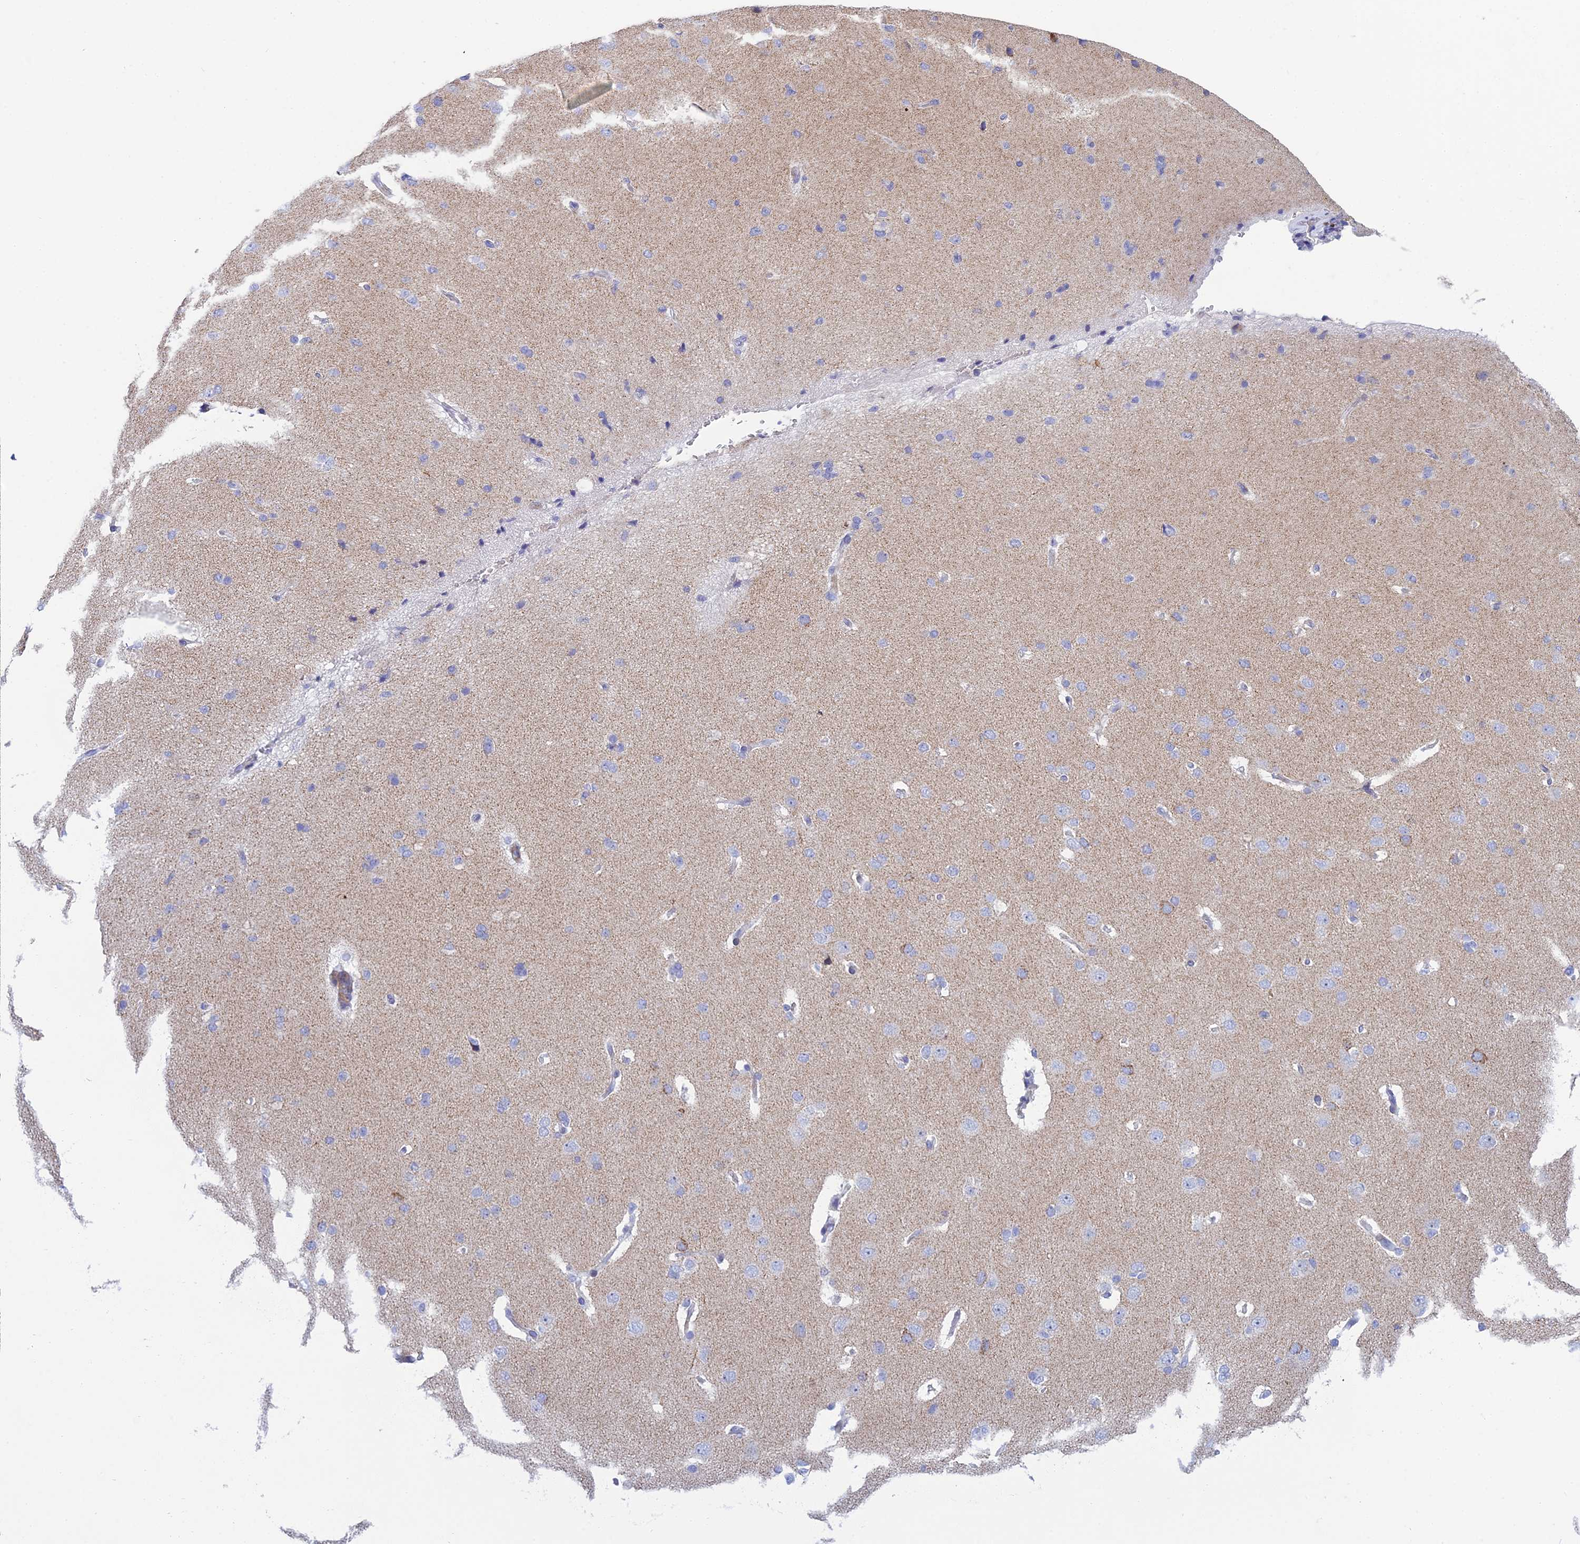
{"staining": {"intensity": "weak", "quantity": "25%-75%", "location": "cytoplasmic/membranous"}, "tissue": "cerebral cortex", "cell_type": "Endothelial cells", "image_type": "normal", "snomed": [{"axis": "morphology", "description": "Normal tissue, NOS"}, {"axis": "topography", "description": "Cerebral cortex"}], "caption": "Cerebral cortex stained with DAB immunohistochemistry exhibits low levels of weak cytoplasmic/membranous expression in approximately 25%-75% of endothelial cells. The staining was performed using DAB to visualize the protein expression in brown, while the nuclei were stained in blue with hematoxylin (Magnification: 20x).", "gene": "PRR13", "patient": {"sex": "male", "age": 62}}